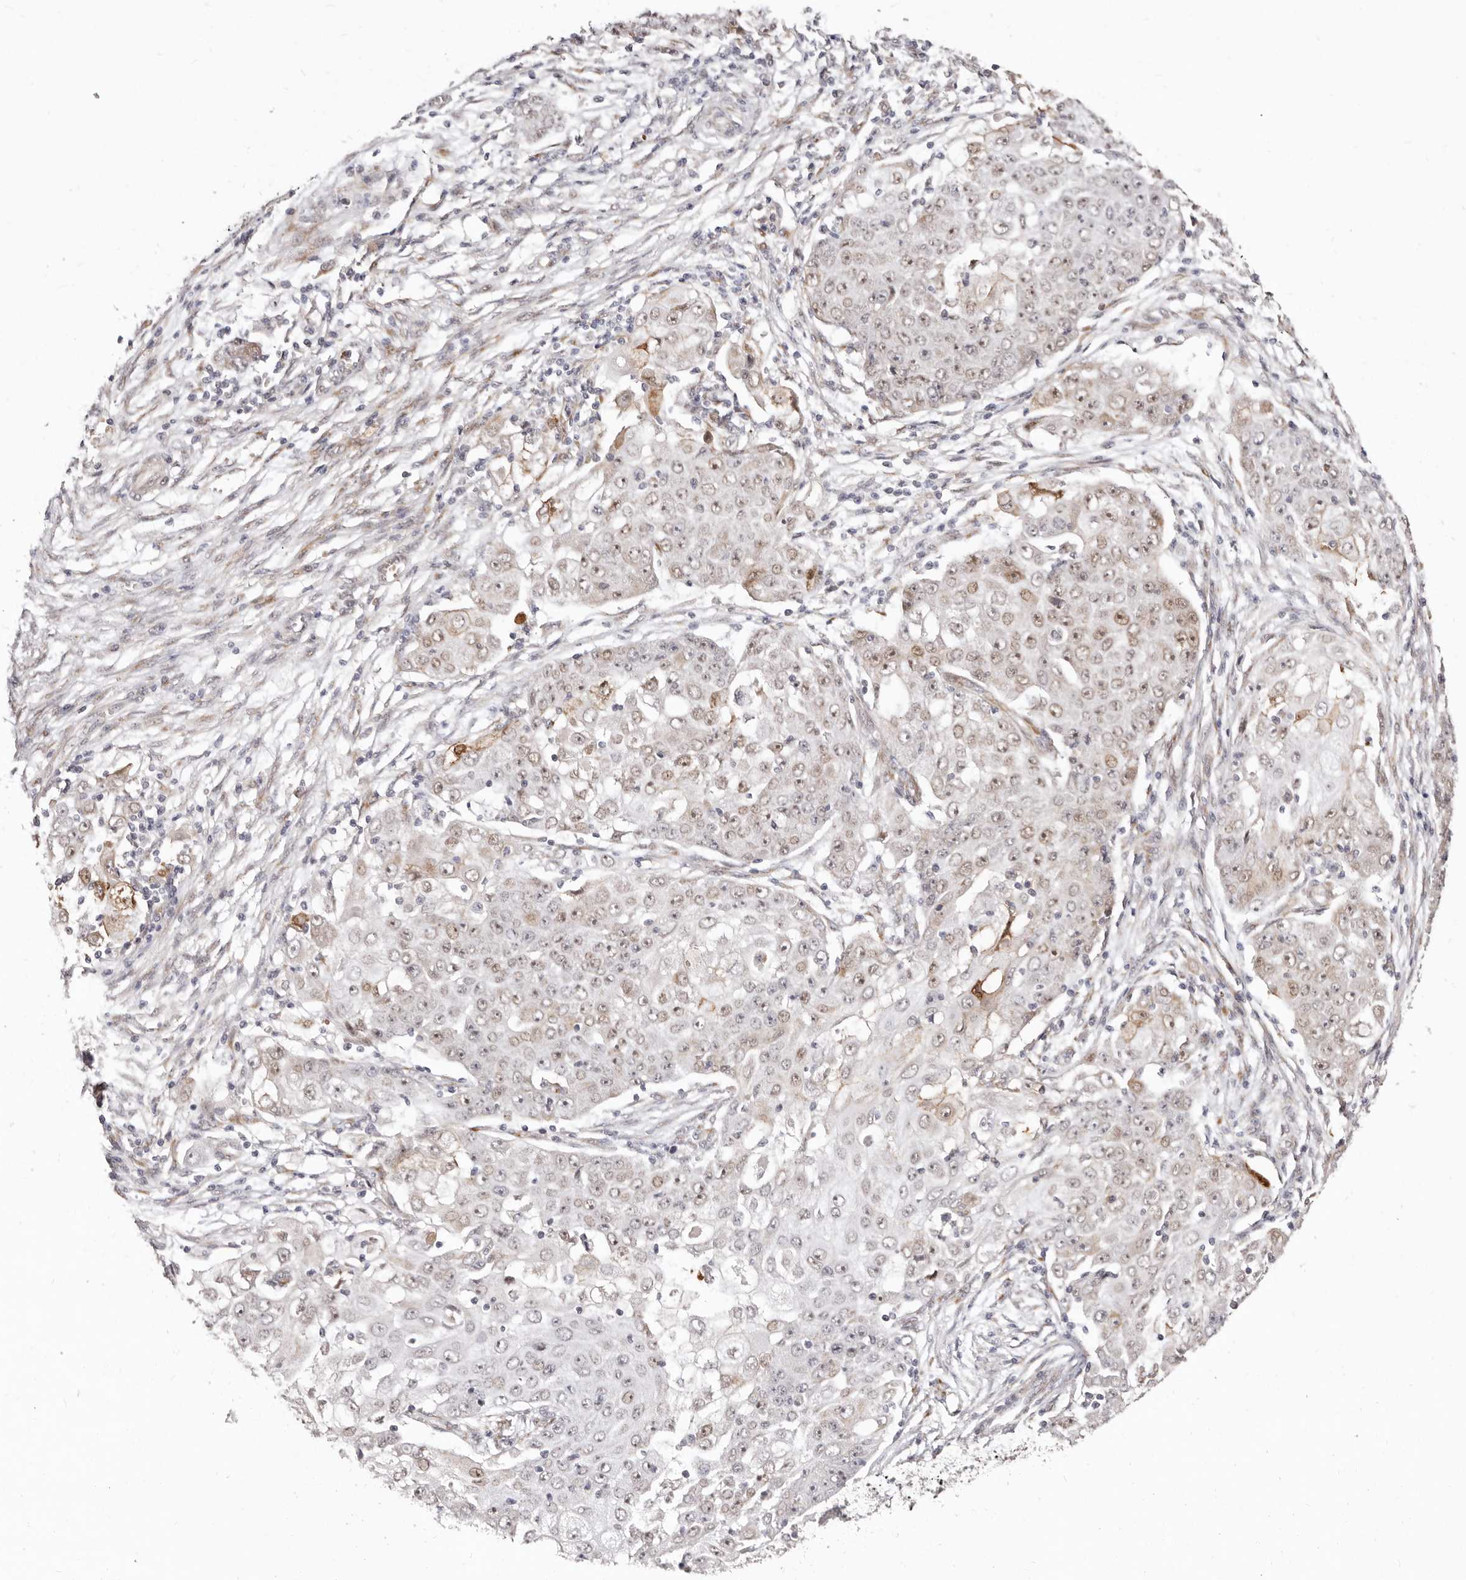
{"staining": {"intensity": "weak", "quantity": "25%-75%", "location": "nuclear"}, "tissue": "ovarian cancer", "cell_type": "Tumor cells", "image_type": "cancer", "snomed": [{"axis": "morphology", "description": "Carcinoma, endometroid"}, {"axis": "topography", "description": "Ovary"}], "caption": "Immunohistochemistry image of human ovarian cancer stained for a protein (brown), which reveals low levels of weak nuclear staining in about 25%-75% of tumor cells.", "gene": "SRCAP", "patient": {"sex": "female", "age": 42}}